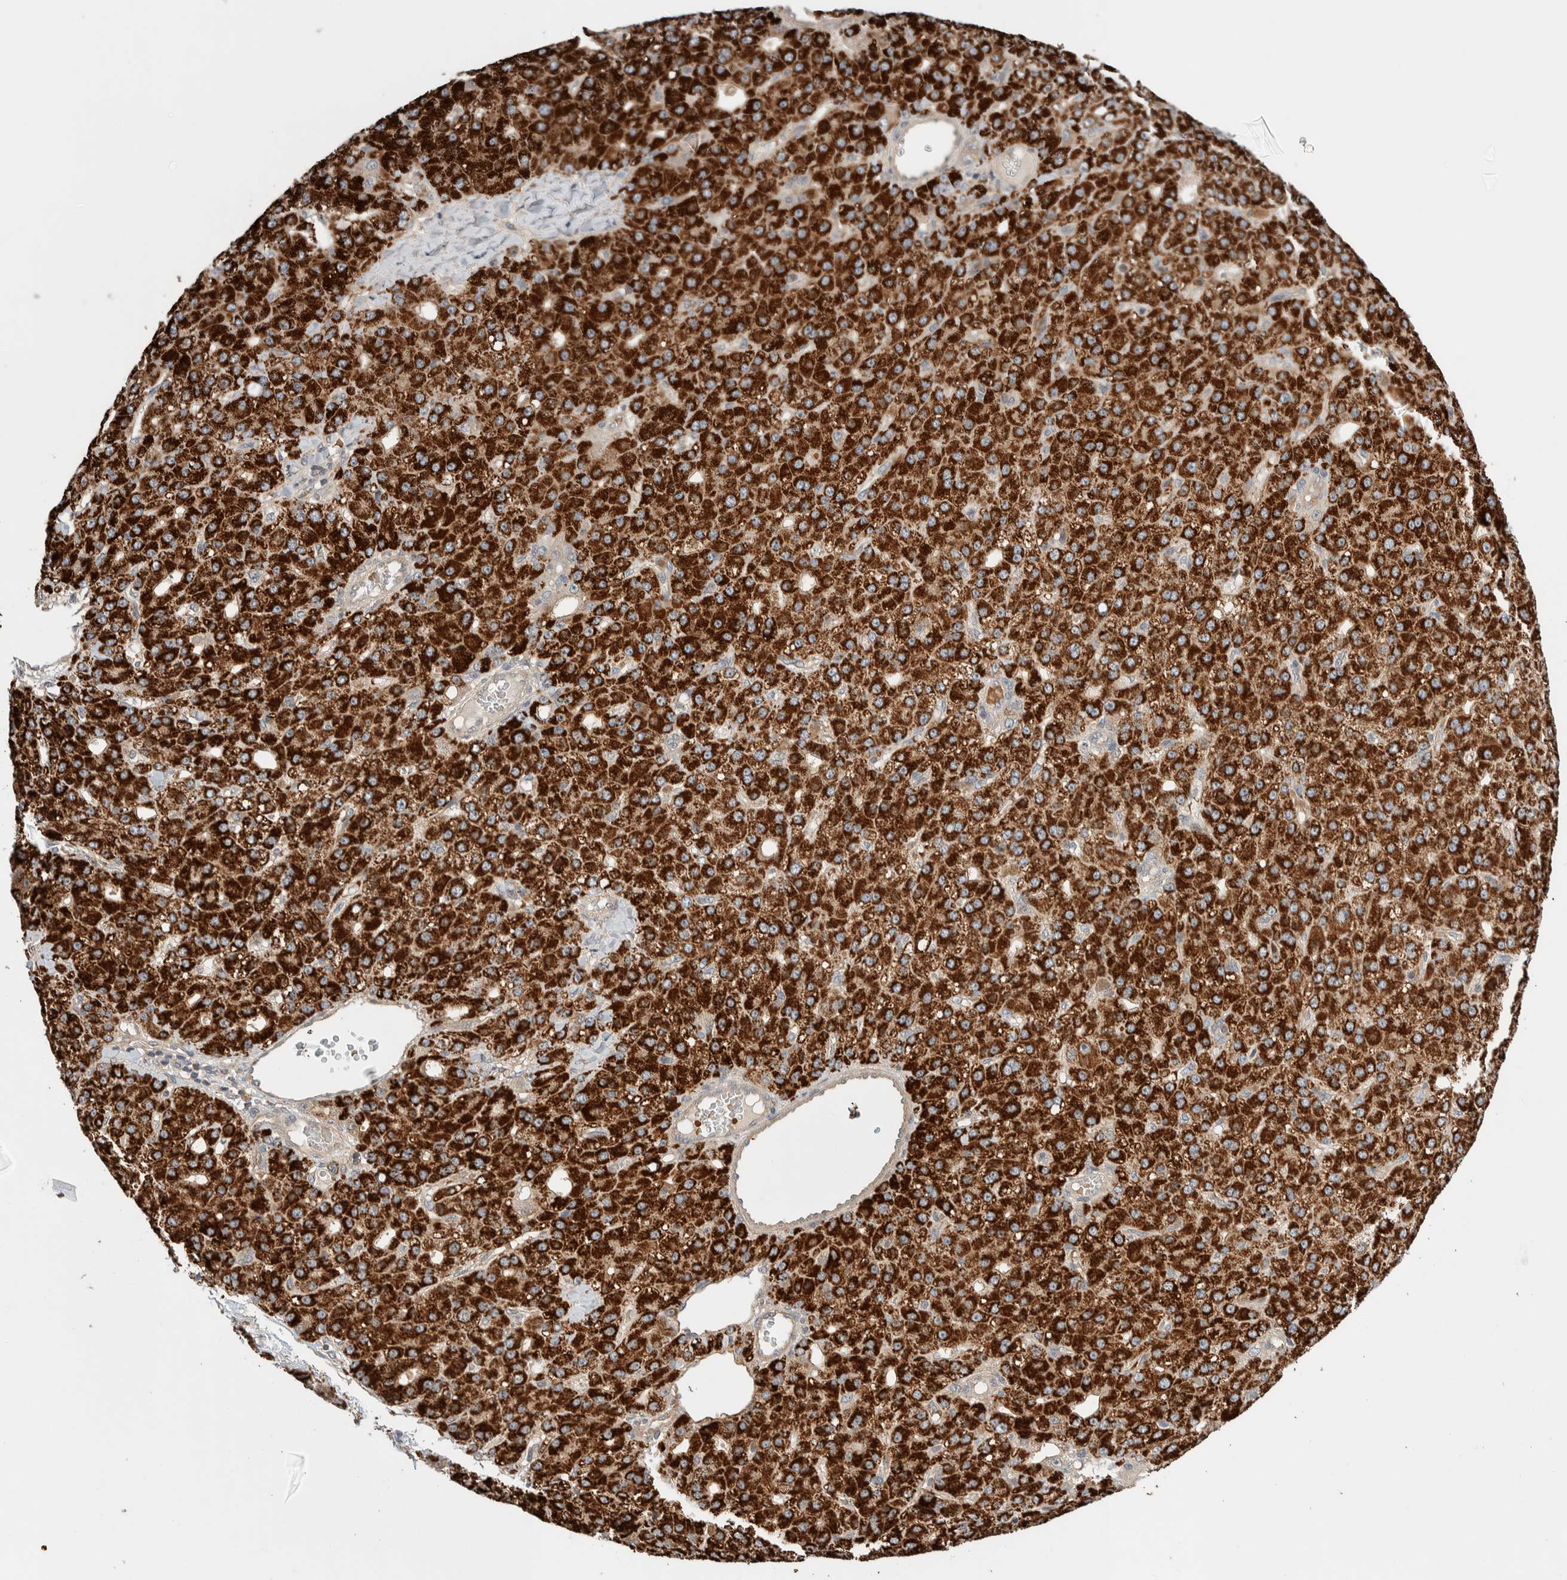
{"staining": {"intensity": "strong", "quantity": ">75%", "location": "cytoplasmic/membranous"}, "tissue": "liver cancer", "cell_type": "Tumor cells", "image_type": "cancer", "snomed": [{"axis": "morphology", "description": "Carcinoma, Hepatocellular, NOS"}, {"axis": "topography", "description": "Liver"}], "caption": "A brown stain highlights strong cytoplasmic/membranous staining of a protein in liver hepatocellular carcinoma tumor cells.", "gene": "WDR91", "patient": {"sex": "male", "age": 67}}